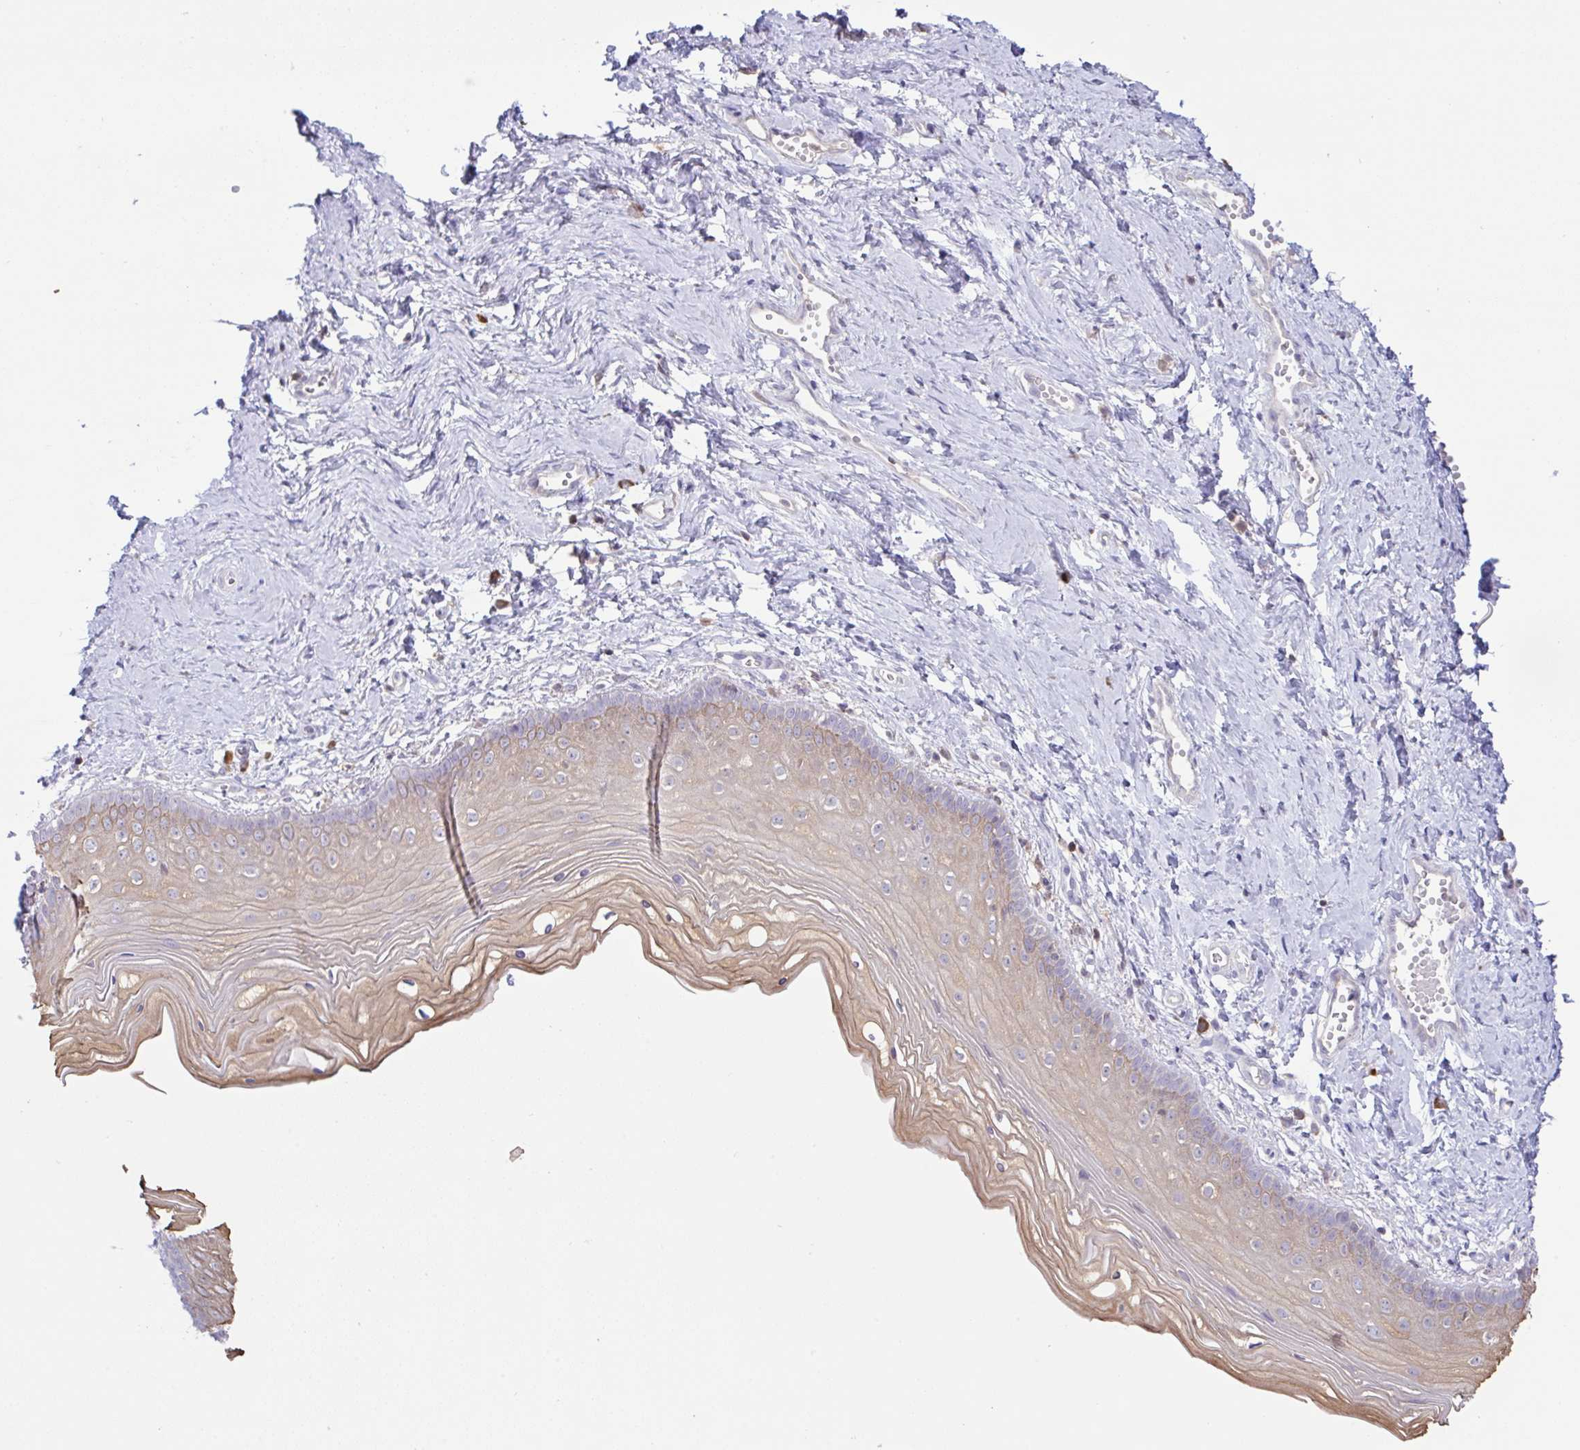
{"staining": {"intensity": "weak", "quantity": "25%-75%", "location": "cytoplasmic/membranous"}, "tissue": "vagina", "cell_type": "Squamous epithelial cells", "image_type": "normal", "snomed": [{"axis": "morphology", "description": "Normal tissue, NOS"}, {"axis": "topography", "description": "Vagina"}], "caption": "IHC image of normal vagina stained for a protein (brown), which shows low levels of weak cytoplasmic/membranous expression in approximately 25%-75% of squamous epithelial cells.", "gene": "TMEM41A", "patient": {"sex": "female", "age": 38}}